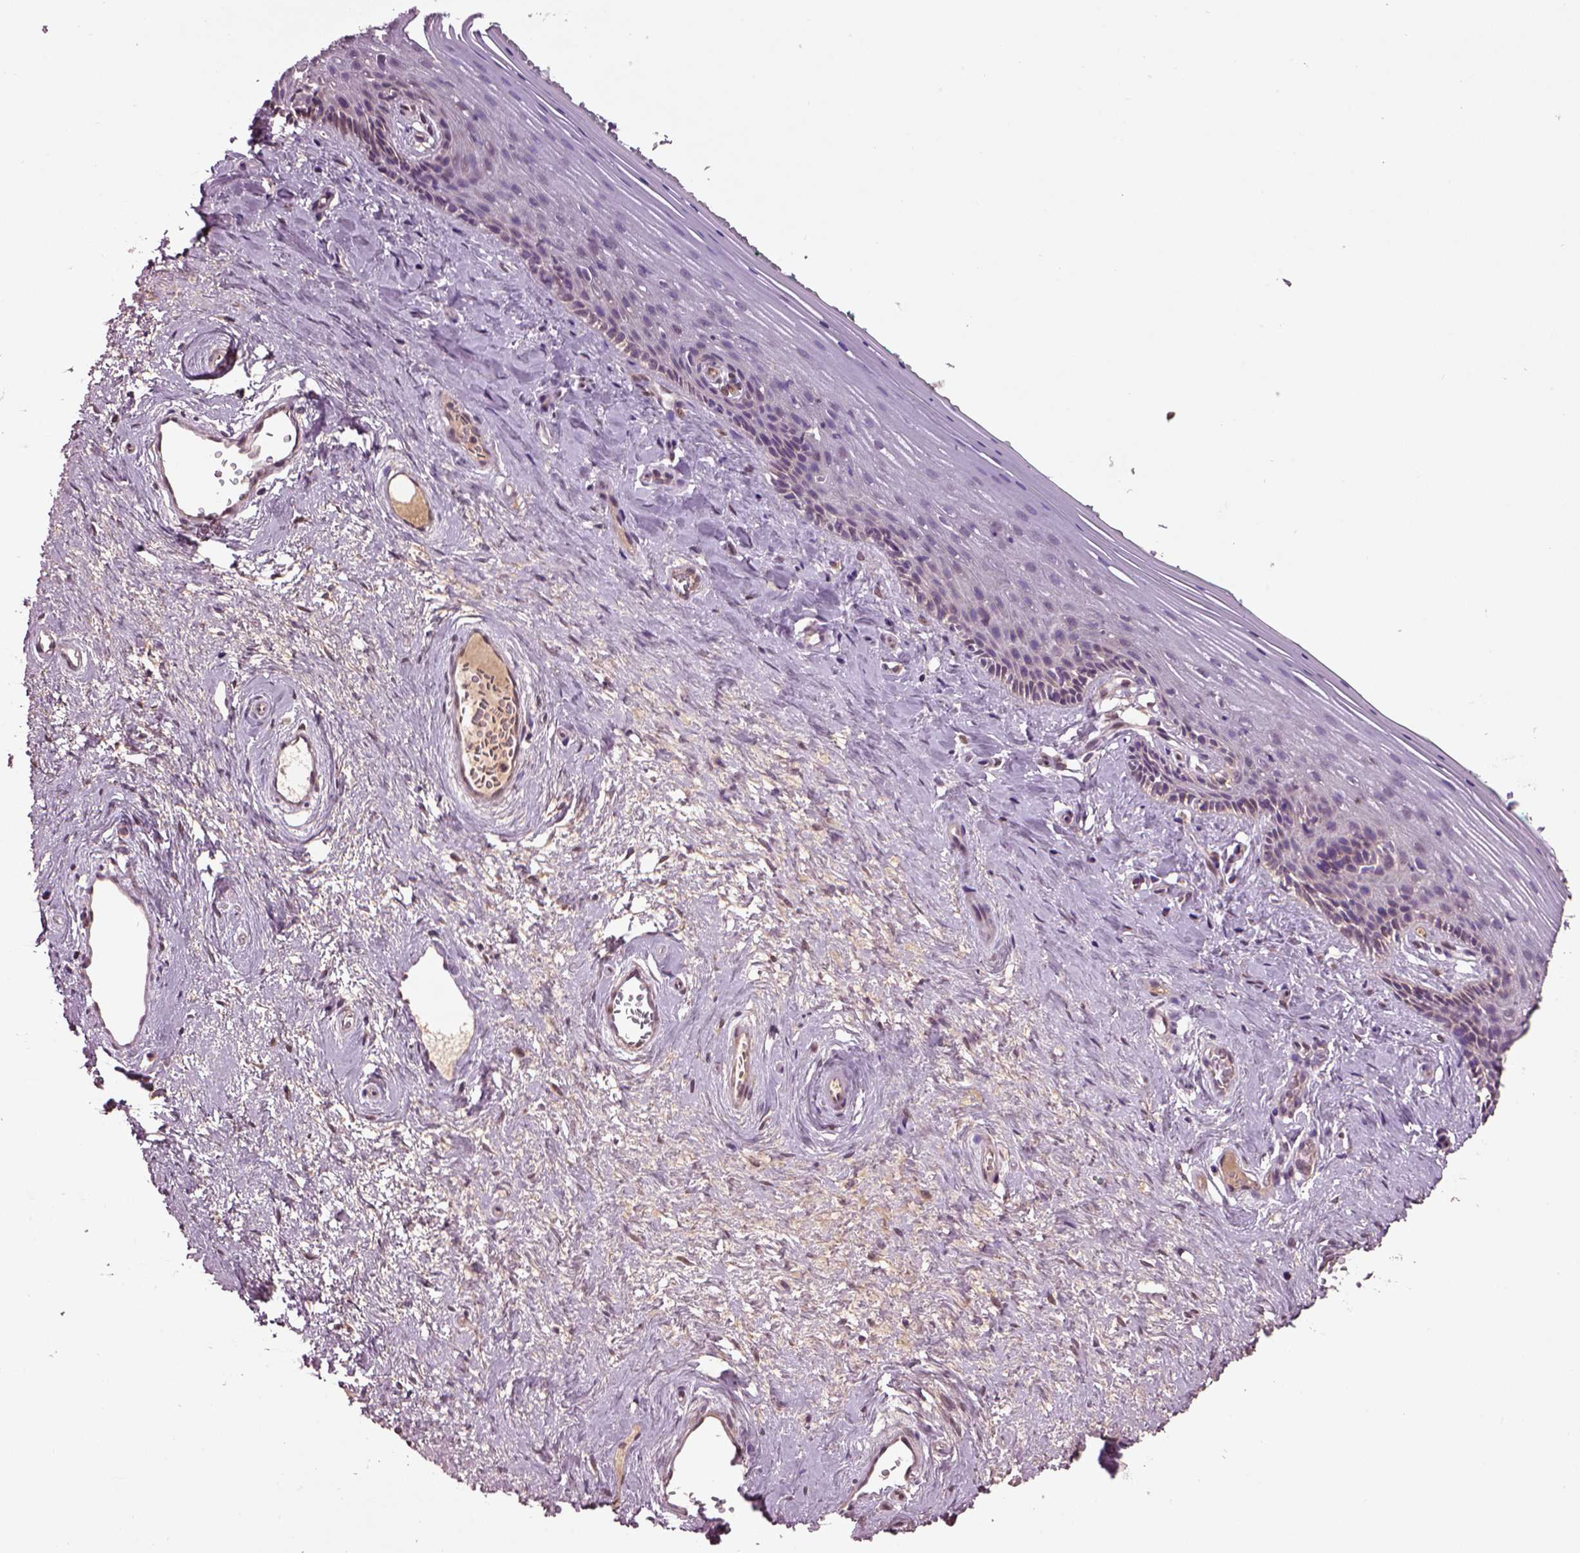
{"staining": {"intensity": "weak", "quantity": "<25%", "location": "cytoplasmic/membranous"}, "tissue": "vagina", "cell_type": "Squamous epithelial cells", "image_type": "normal", "snomed": [{"axis": "morphology", "description": "Normal tissue, NOS"}, {"axis": "topography", "description": "Vagina"}], "caption": "Immunohistochemistry (IHC) of benign human vagina displays no positivity in squamous epithelial cells.", "gene": "MDP1", "patient": {"sex": "female", "age": 45}}